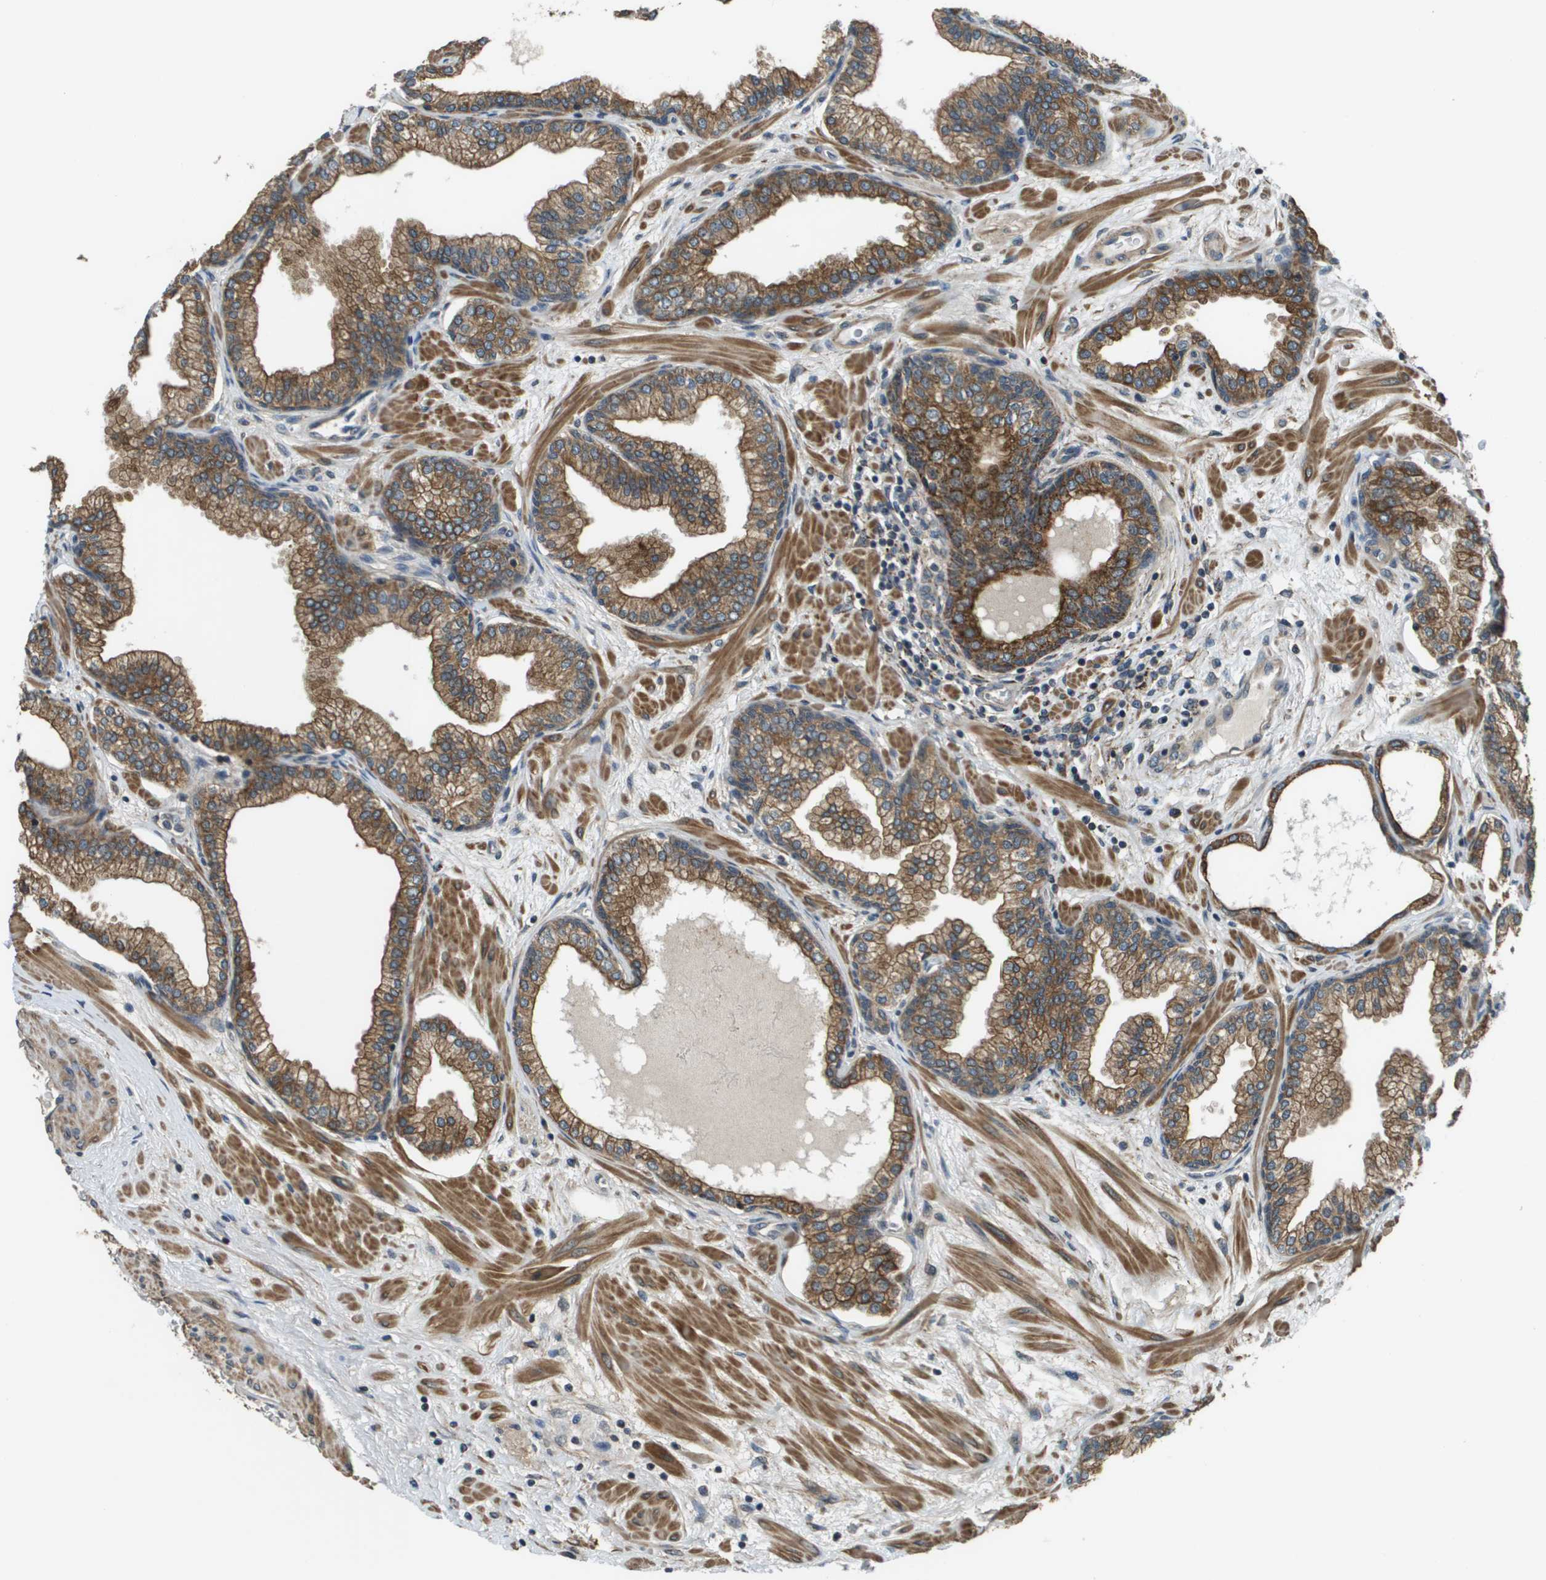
{"staining": {"intensity": "strong", "quantity": ">75%", "location": "cytoplasmic/membranous"}, "tissue": "prostate", "cell_type": "Glandular cells", "image_type": "normal", "snomed": [{"axis": "morphology", "description": "Normal tissue, NOS"}, {"axis": "morphology", "description": "Urothelial carcinoma, Low grade"}, {"axis": "topography", "description": "Urinary bladder"}, {"axis": "topography", "description": "Prostate"}], "caption": "DAB (3,3'-diaminobenzidine) immunohistochemical staining of unremarkable human prostate exhibits strong cytoplasmic/membranous protein expression in about >75% of glandular cells.", "gene": "CDKN2C", "patient": {"sex": "male", "age": 60}}